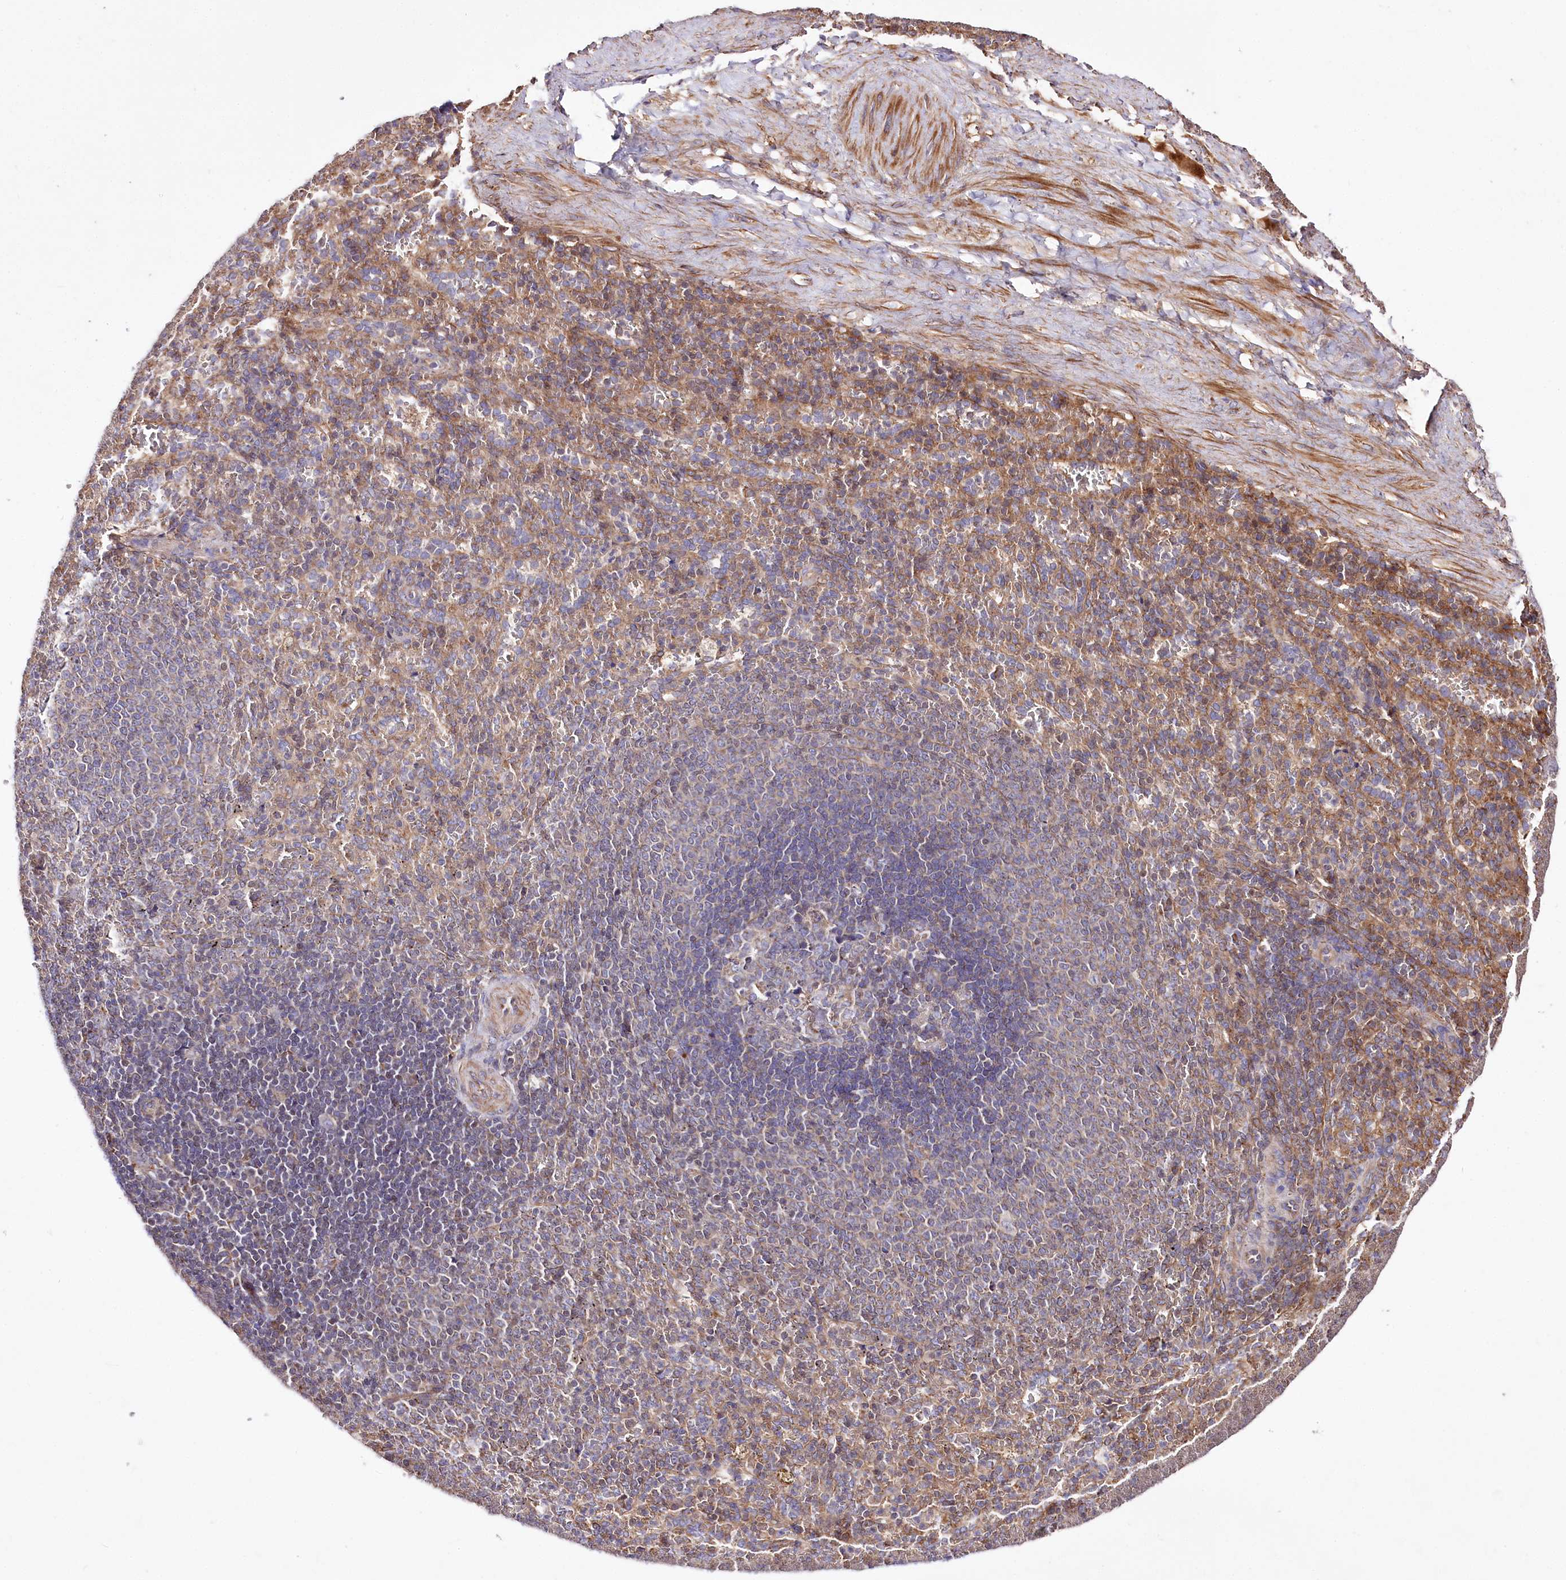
{"staining": {"intensity": "weak", "quantity": "<25%", "location": "cytoplasmic/membranous"}, "tissue": "spleen", "cell_type": "Cells in red pulp", "image_type": "normal", "snomed": [{"axis": "morphology", "description": "Normal tissue, NOS"}, {"axis": "topography", "description": "Spleen"}], "caption": "Immunohistochemistry (IHC) micrograph of normal human spleen stained for a protein (brown), which demonstrates no expression in cells in red pulp.", "gene": "WWC1", "patient": {"sex": "female", "age": 21}}